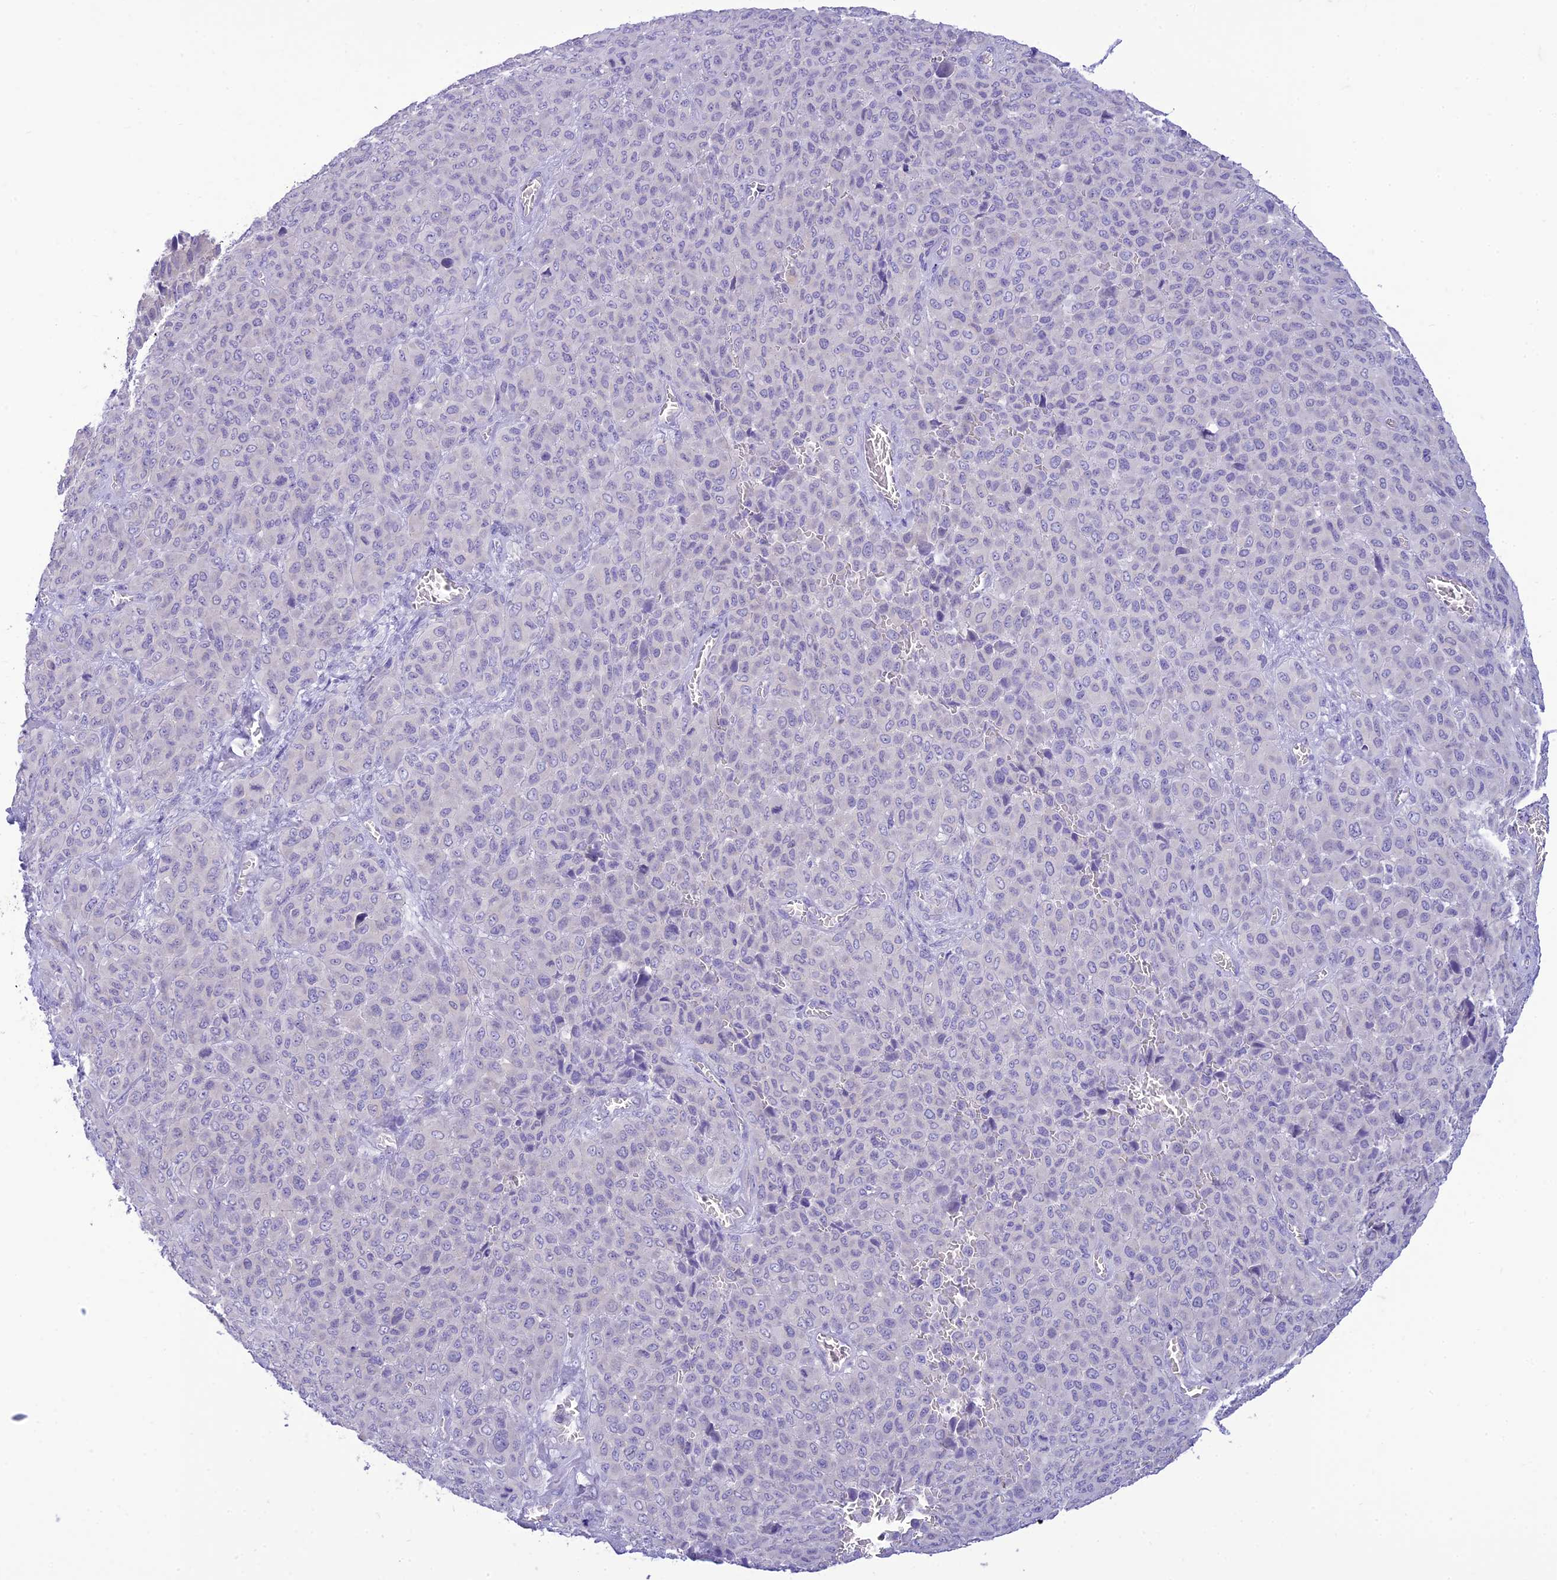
{"staining": {"intensity": "negative", "quantity": "none", "location": "none"}, "tissue": "melanoma", "cell_type": "Tumor cells", "image_type": "cancer", "snomed": [{"axis": "morphology", "description": "Malignant melanoma, Metastatic site"}, {"axis": "topography", "description": "Skin"}], "caption": "IHC of melanoma displays no staining in tumor cells. (DAB (3,3'-diaminobenzidine) IHC with hematoxylin counter stain).", "gene": "DHDH", "patient": {"sex": "female", "age": 81}}